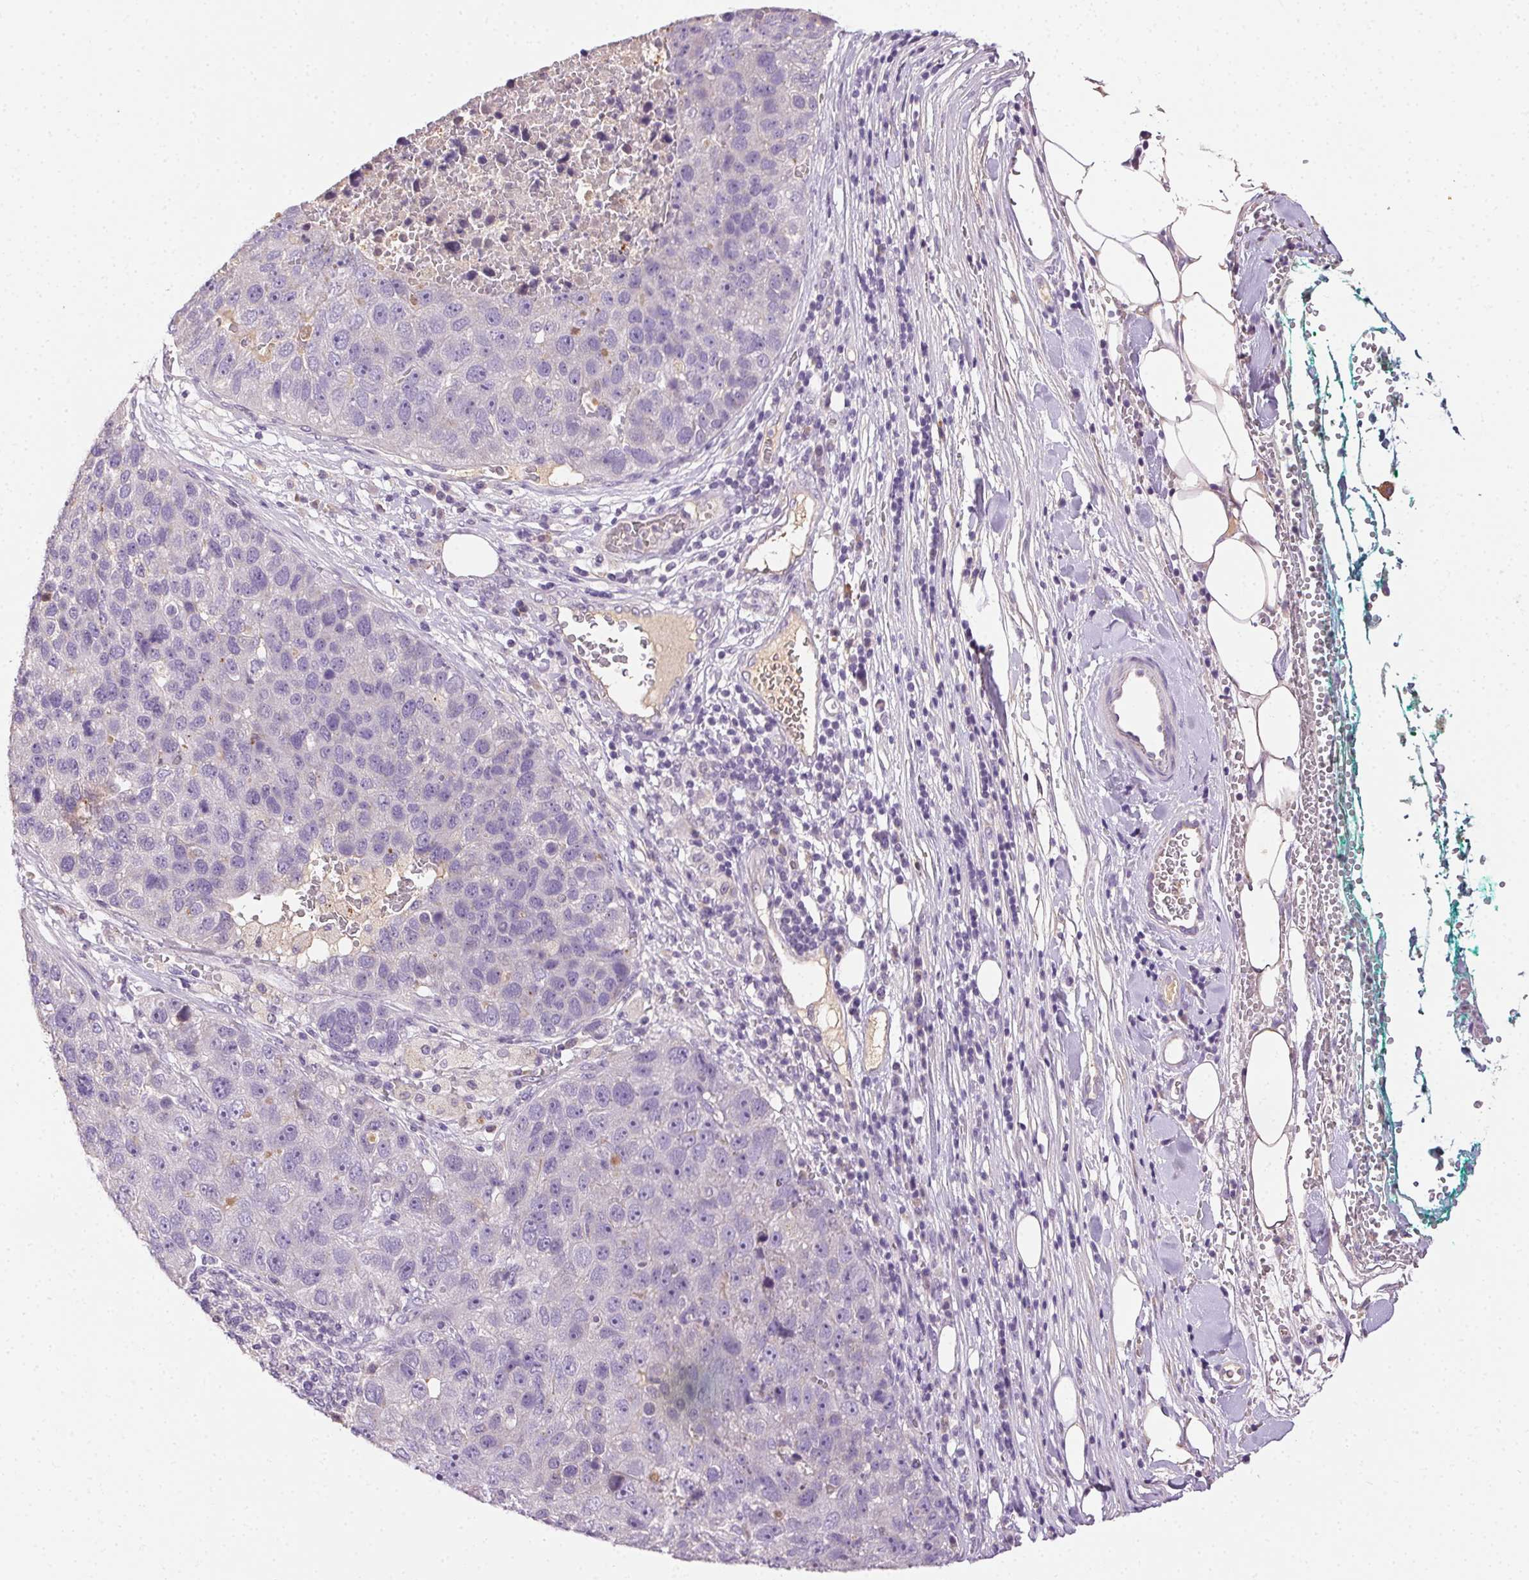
{"staining": {"intensity": "negative", "quantity": "none", "location": "none"}, "tissue": "pancreatic cancer", "cell_type": "Tumor cells", "image_type": "cancer", "snomed": [{"axis": "morphology", "description": "Adenocarcinoma, NOS"}, {"axis": "topography", "description": "Pancreas"}], "caption": "A photomicrograph of pancreatic cancer stained for a protein exhibits no brown staining in tumor cells. (DAB (3,3'-diaminobenzidine) IHC with hematoxylin counter stain).", "gene": "BPIFB2", "patient": {"sex": "female", "age": 61}}